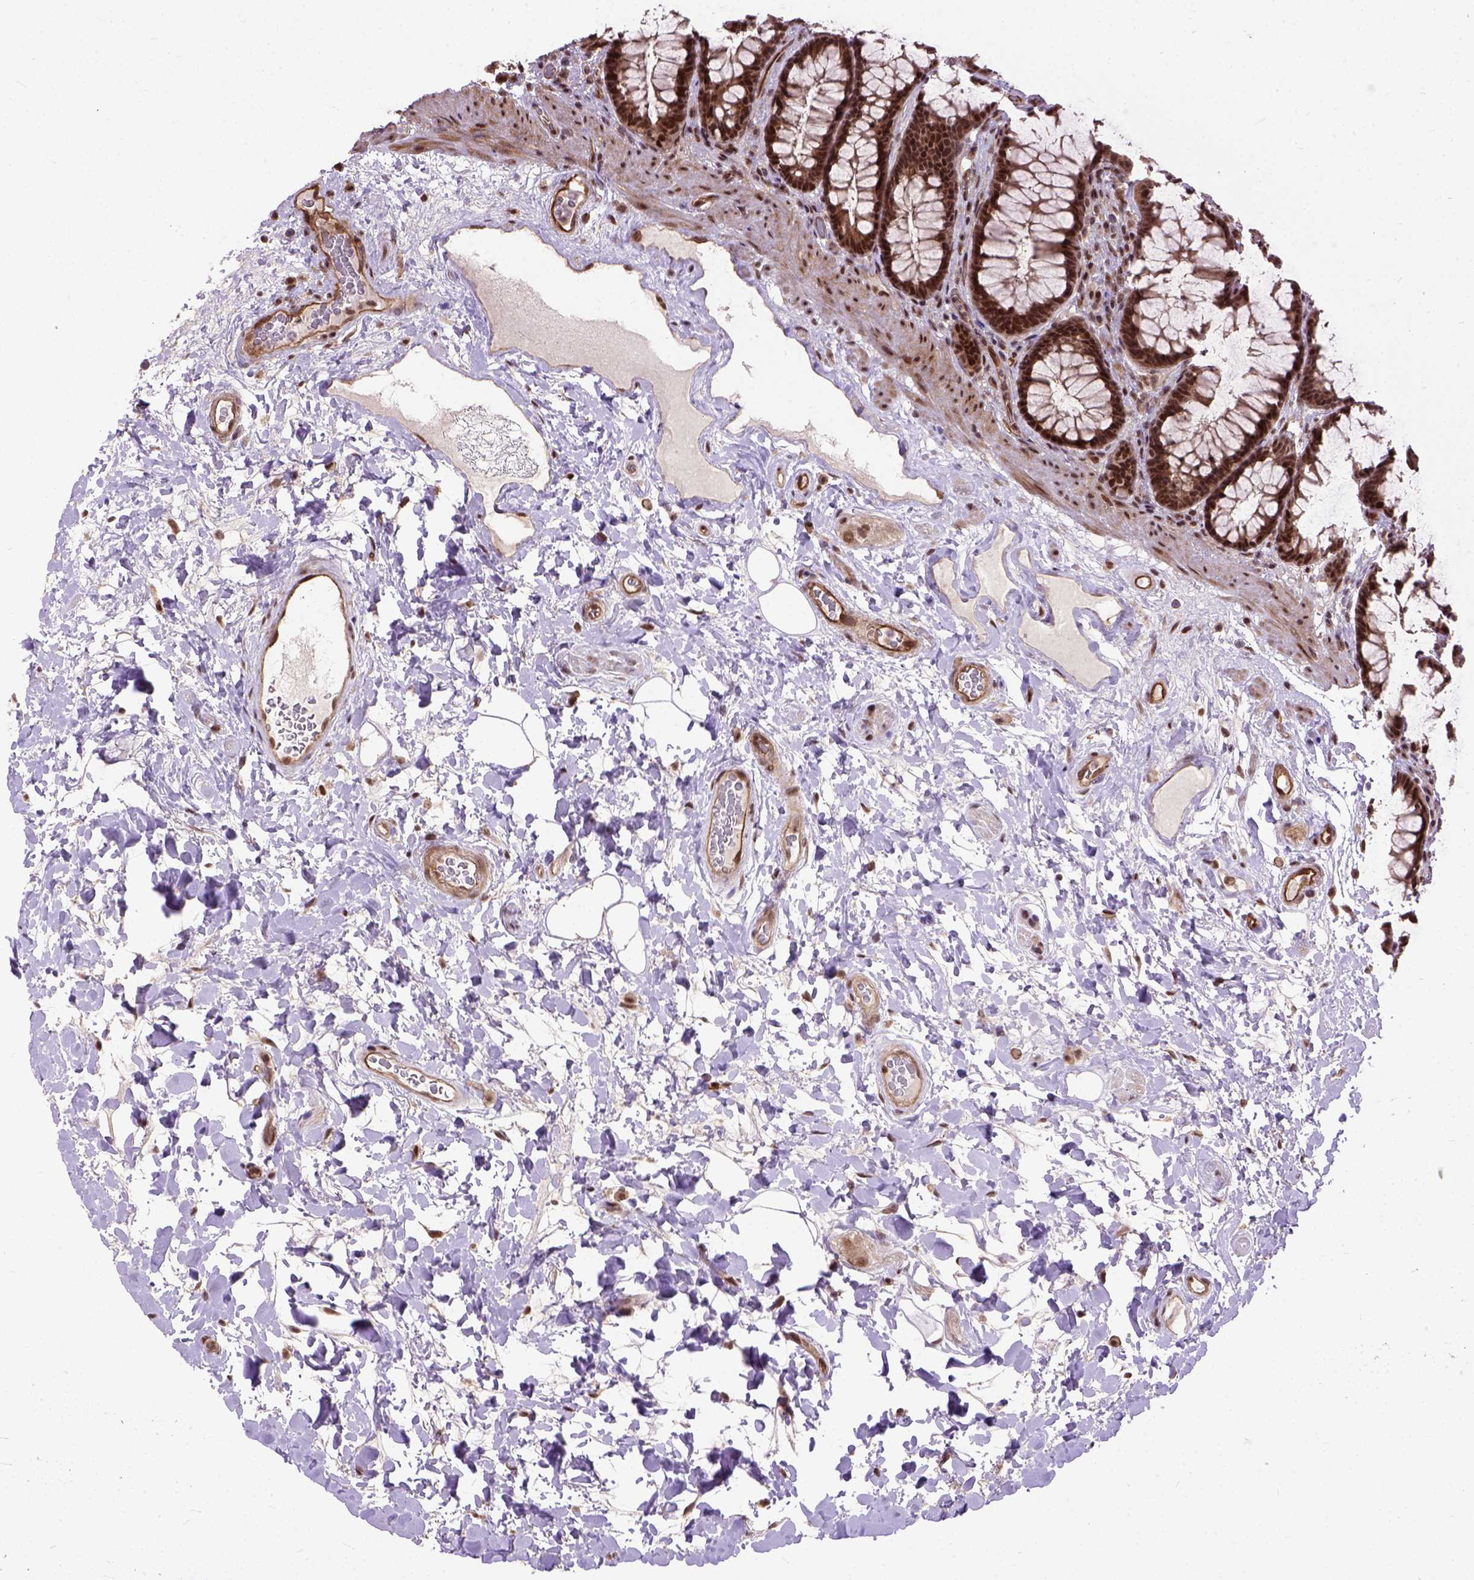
{"staining": {"intensity": "strong", "quantity": ">75%", "location": "nuclear"}, "tissue": "rectum", "cell_type": "Glandular cells", "image_type": "normal", "snomed": [{"axis": "morphology", "description": "Normal tissue, NOS"}, {"axis": "topography", "description": "Rectum"}], "caption": "About >75% of glandular cells in benign human rectum display strong nuclear protein expression as visualized by brown immunohistochemical staining.", "gene": "ZNF630", "patient": {"sex": "male", "age": 72}}